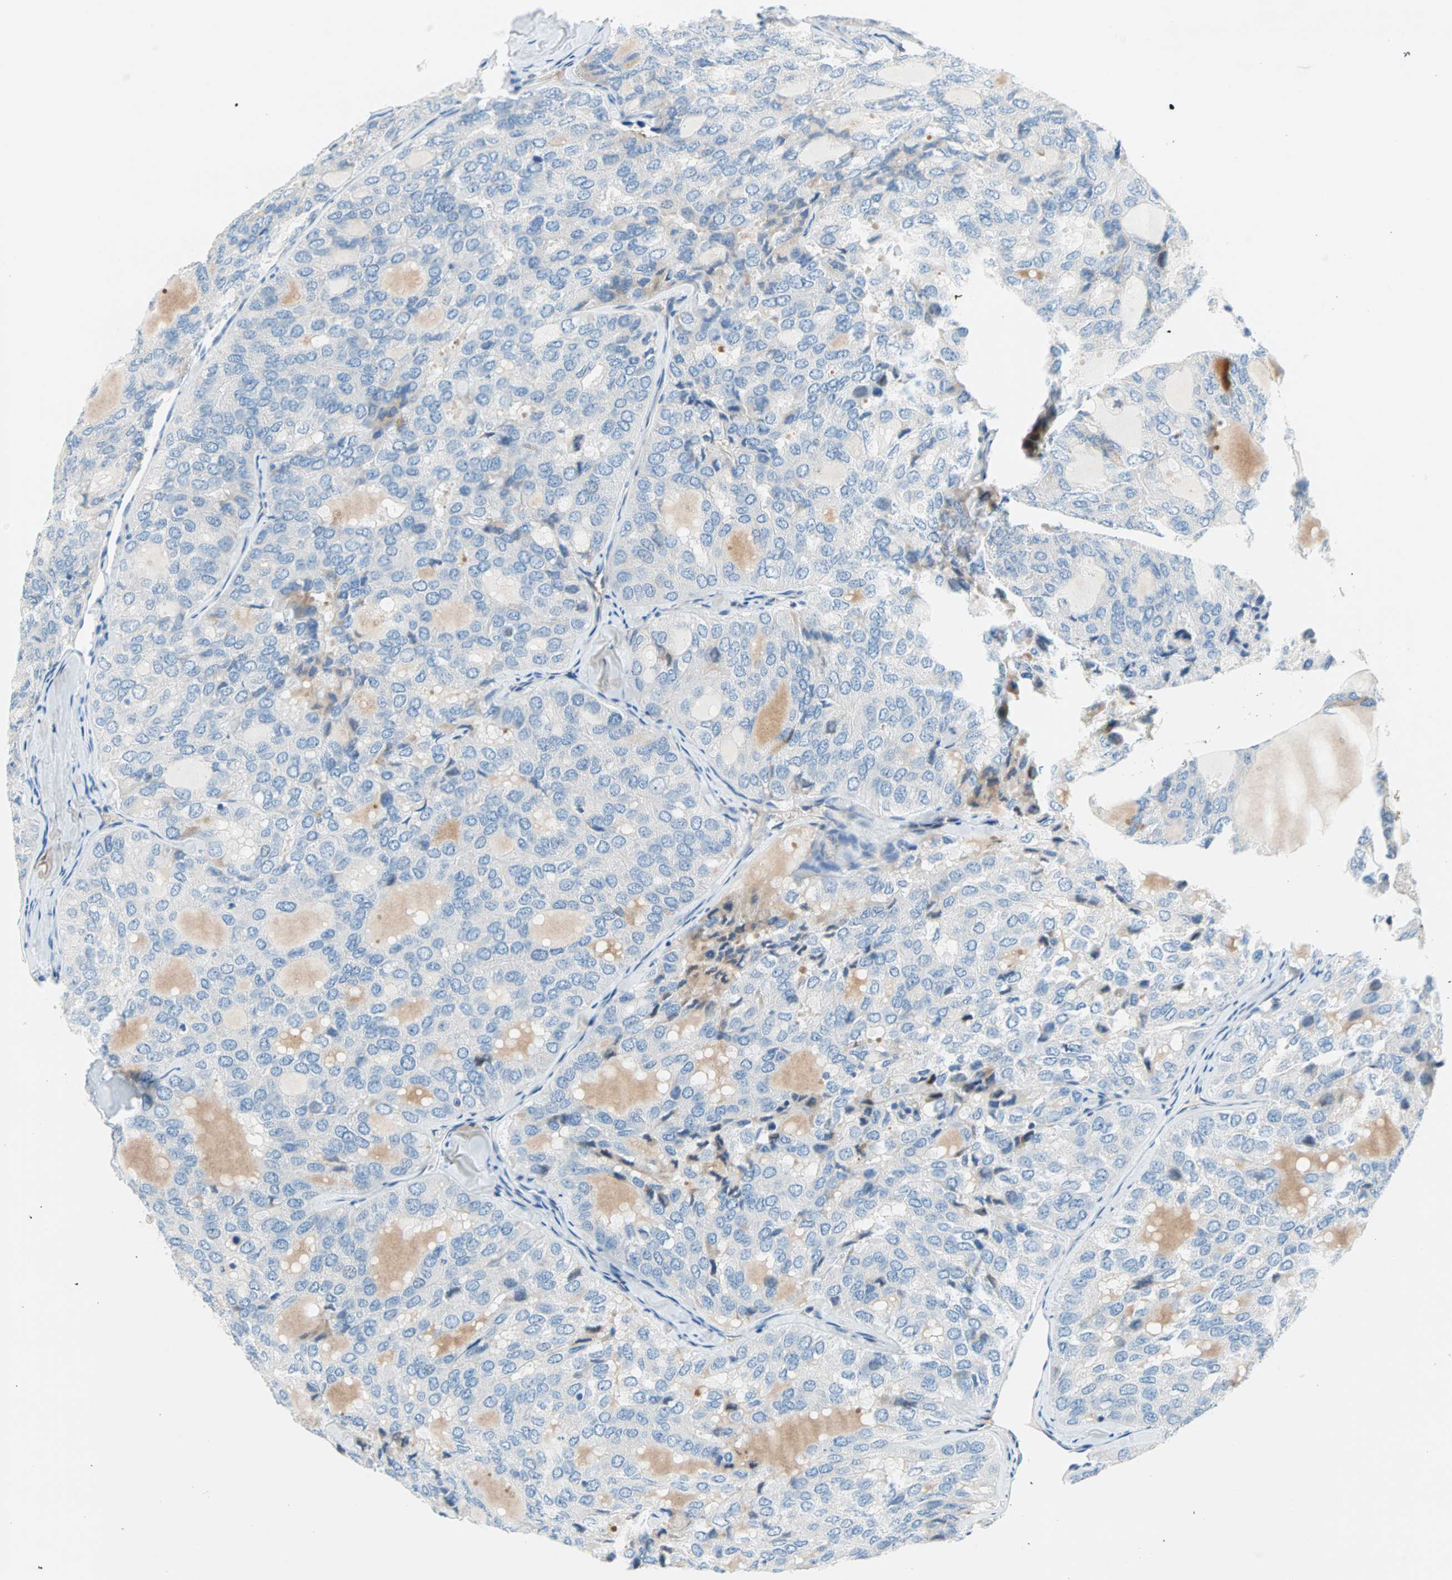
{"staining": {"intensity": "negative", "quantity": "none", "location": "none"}, "tissue": "thyroid cancer", "cell_type": "Tumor cells", "image_type": "cancer", "snomed": [{"axis": "morphology", "description": "Follicular adenoma carcinoma, NOS"}, {"axis": "topography", "description": "Thyroid gland"}], "caption": "Immunohistochemical staining of human thyroid follicular adenoma carcinoma reveals no significant positivity in tumor cells.", "gene": "TMEM163", "patient": {"sex": "male", "age": 75}}